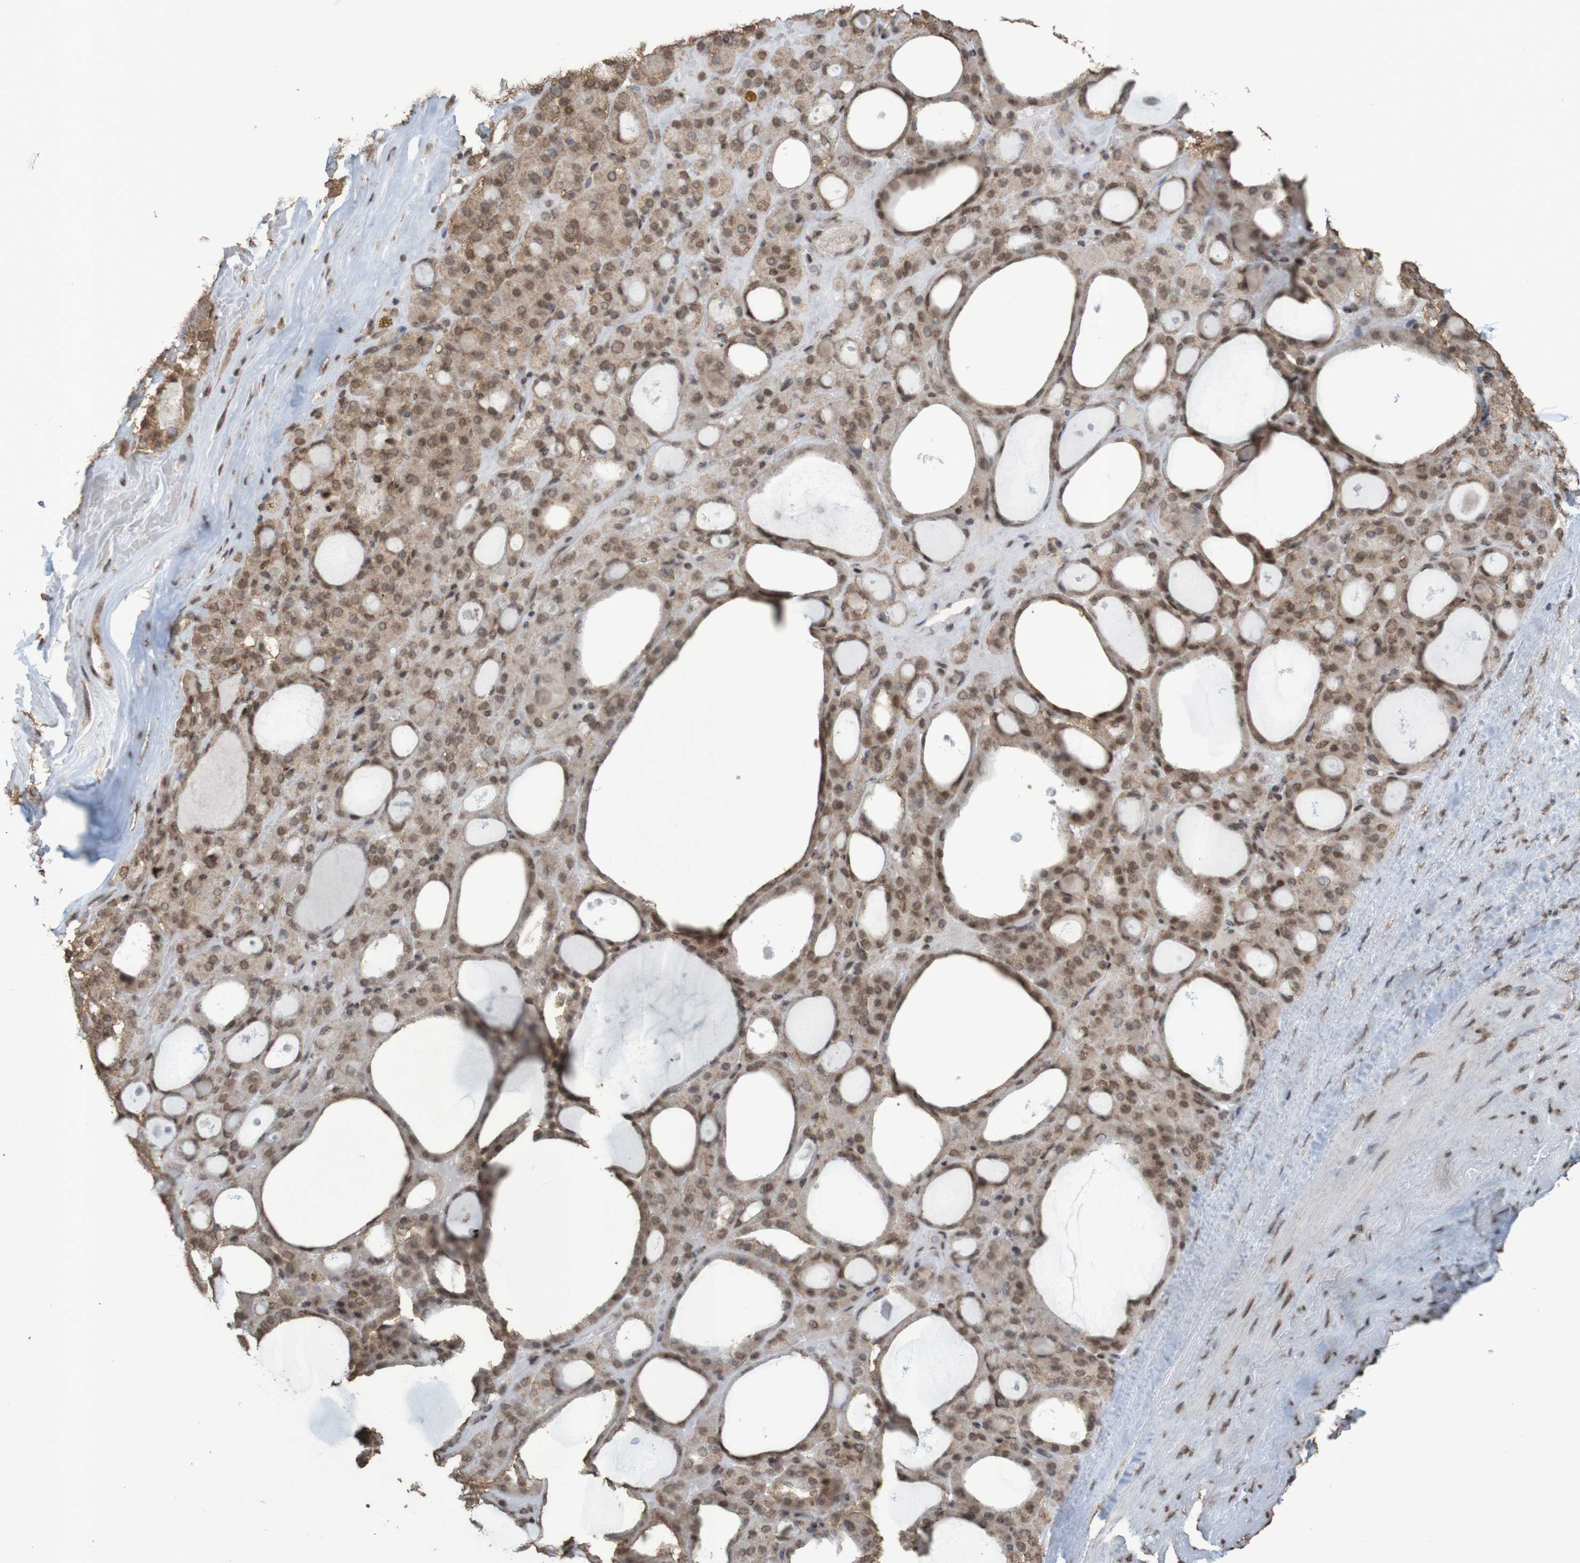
{"staining": {"intensity": "moderate", "quantity": "25%-75%", "location": "cytoplasmic/membranous,nuclear"}, "tissue": "thyroid gland", "cell_type": "Glandular cells", "image_type": "normal", "snomed": [{"axis": "morphology", "description": "Normal tissue, NOS"}, {"axis": "morphology", "description": "Carcinoma, NOS"}, {"axis": "topography", "description": "Thyroid gland"}], "caption": "Immunohistochemical staining of unremarkable human thyroid gland shows medium levels of moderate cytoplasmic/membranous,nuclear positivity in about 25%-75% of glandular cells. (DAB (3,3'-diaminobenzidine) IHC with brightfield microscopy, high magnification).", "gene": "GFI1", "patient": {"sex": "female", "age": 86}}